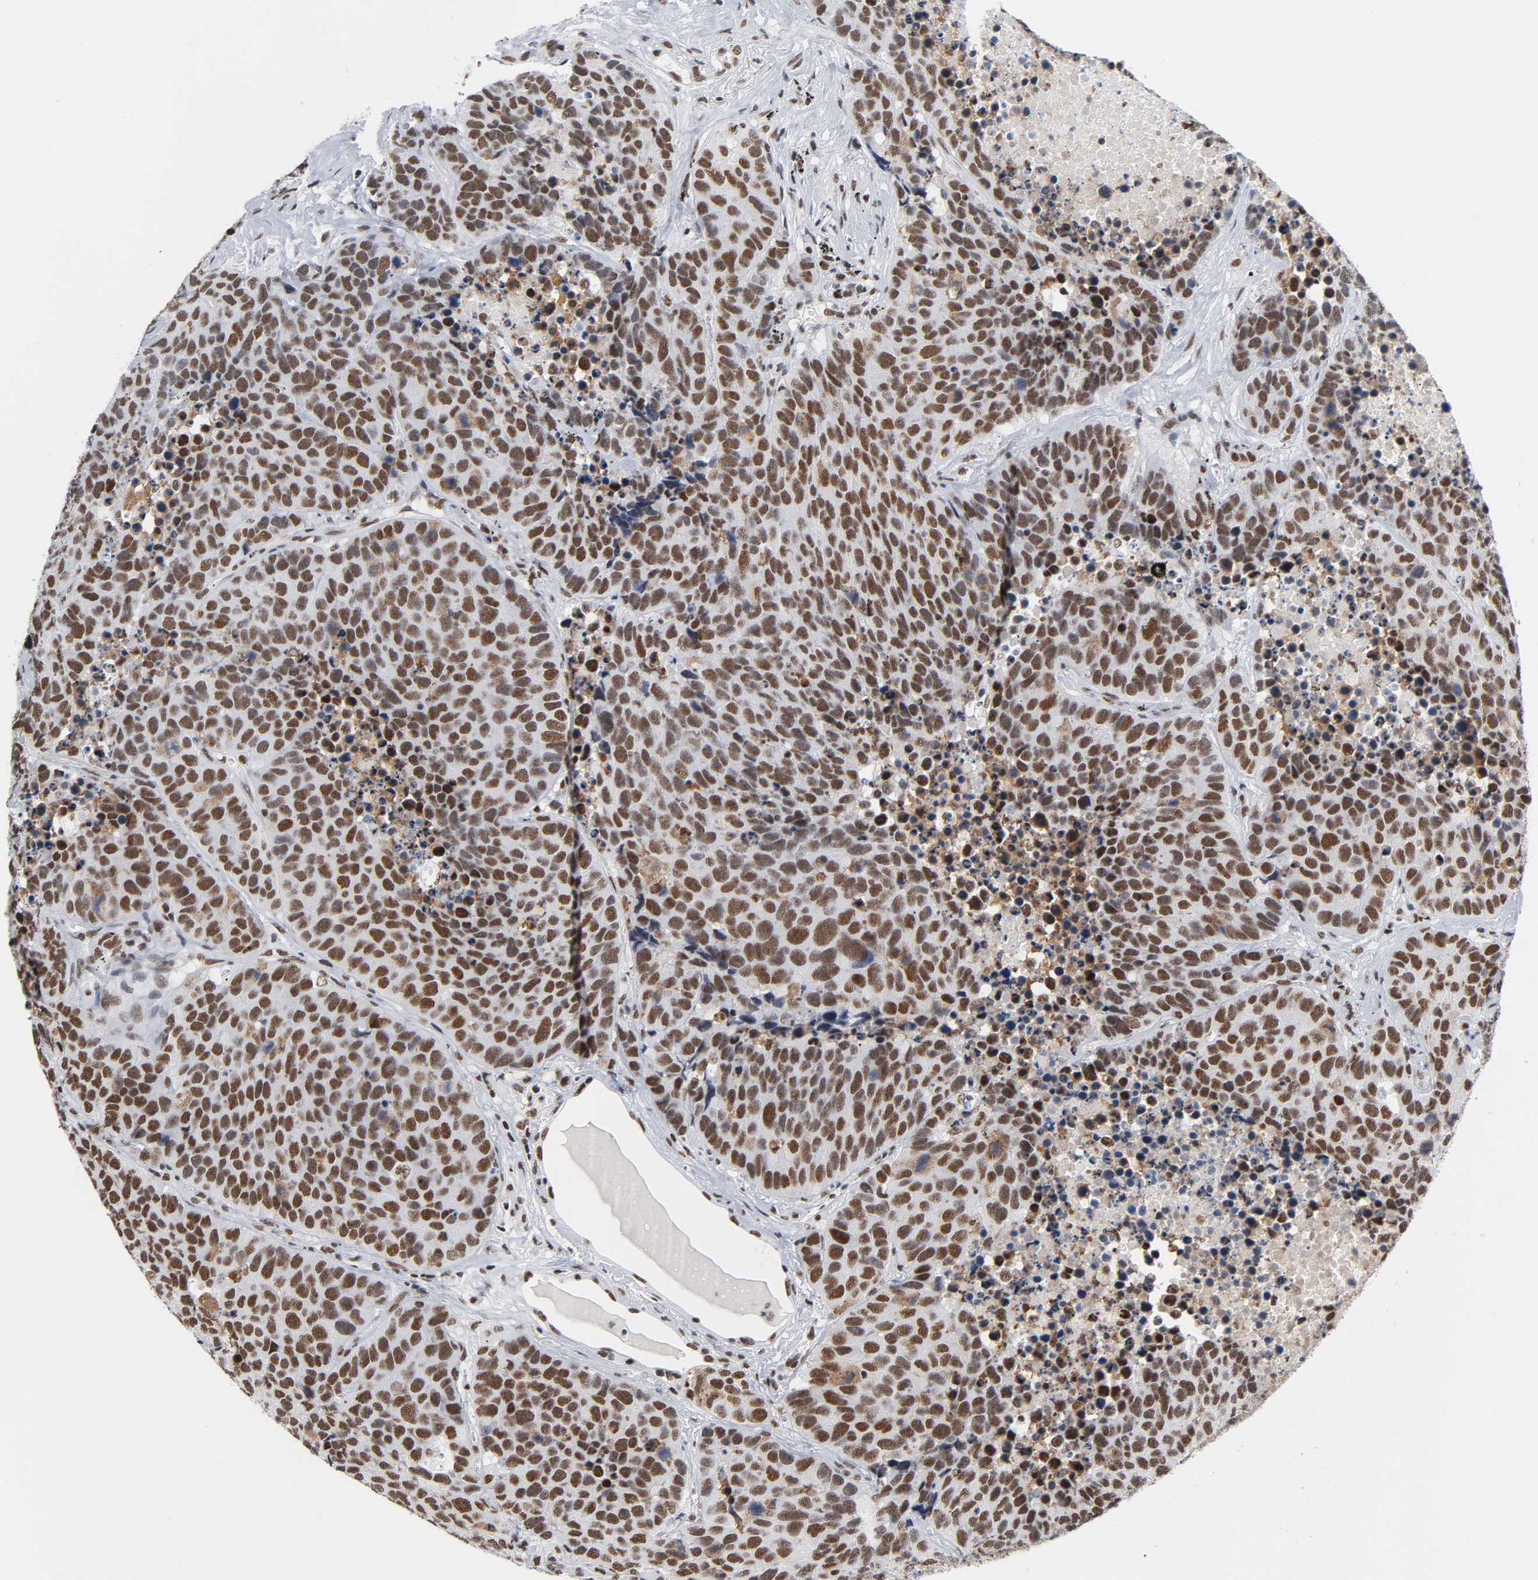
{"staining": {"intensity": "moderate", "quantity": ">75%", "location": "nuclear"}, "tissue": "carcinoid", "cell_type": "Tumor cells", "image_type": "cancer", "snomed": [{"axis": "morphology", "description": "Carcinoid, malignant, NOS"}, {"axis": "topography", "description": "Lung"}], "caption": "IHC of carcinoid shows medium levels of moderate nuclear staining in about >75% of tumor cells.", "gene": "CSTF2", "patient": {"sex": "male", "age": 60}}